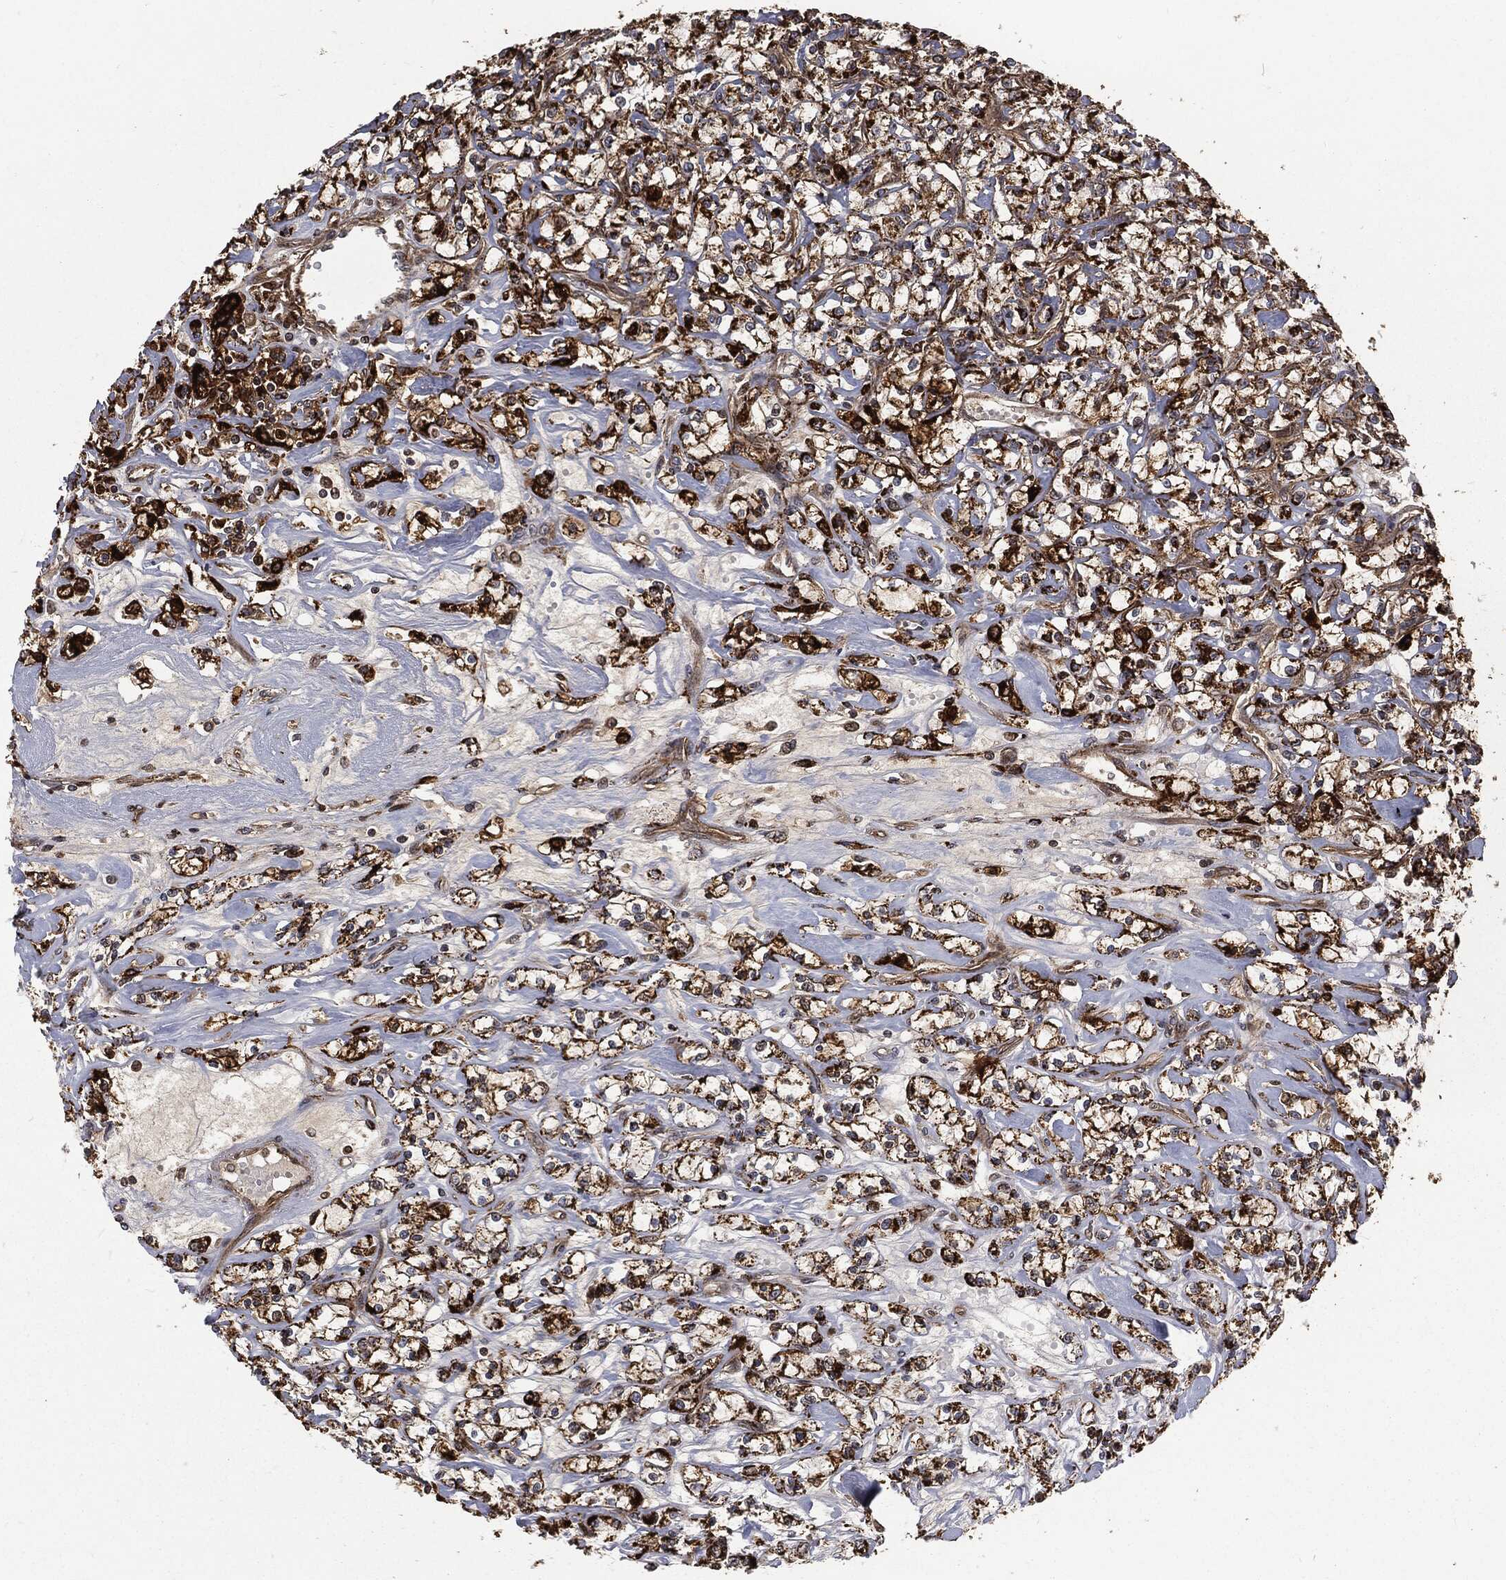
{"staining": {"intensity": "strong", "quantity": ">75%", "location": "cytoplasmic/membranous"}, "tissue": "renal cancer", "cell_type": "Tumor cells", "image_type": "cancer", "snomed": [{"axis": "morphology", "description": "Adenocarcinoma, NOS"}, {"axis": "topography", "description": "Kidney"}], "caption": "Strong cytoplasmic/membranous staining is appreciated in about >75% of tumor cells in renal cancer.", "gene": "RFTN1", "patient": {"sex": "female", "age": 59}}